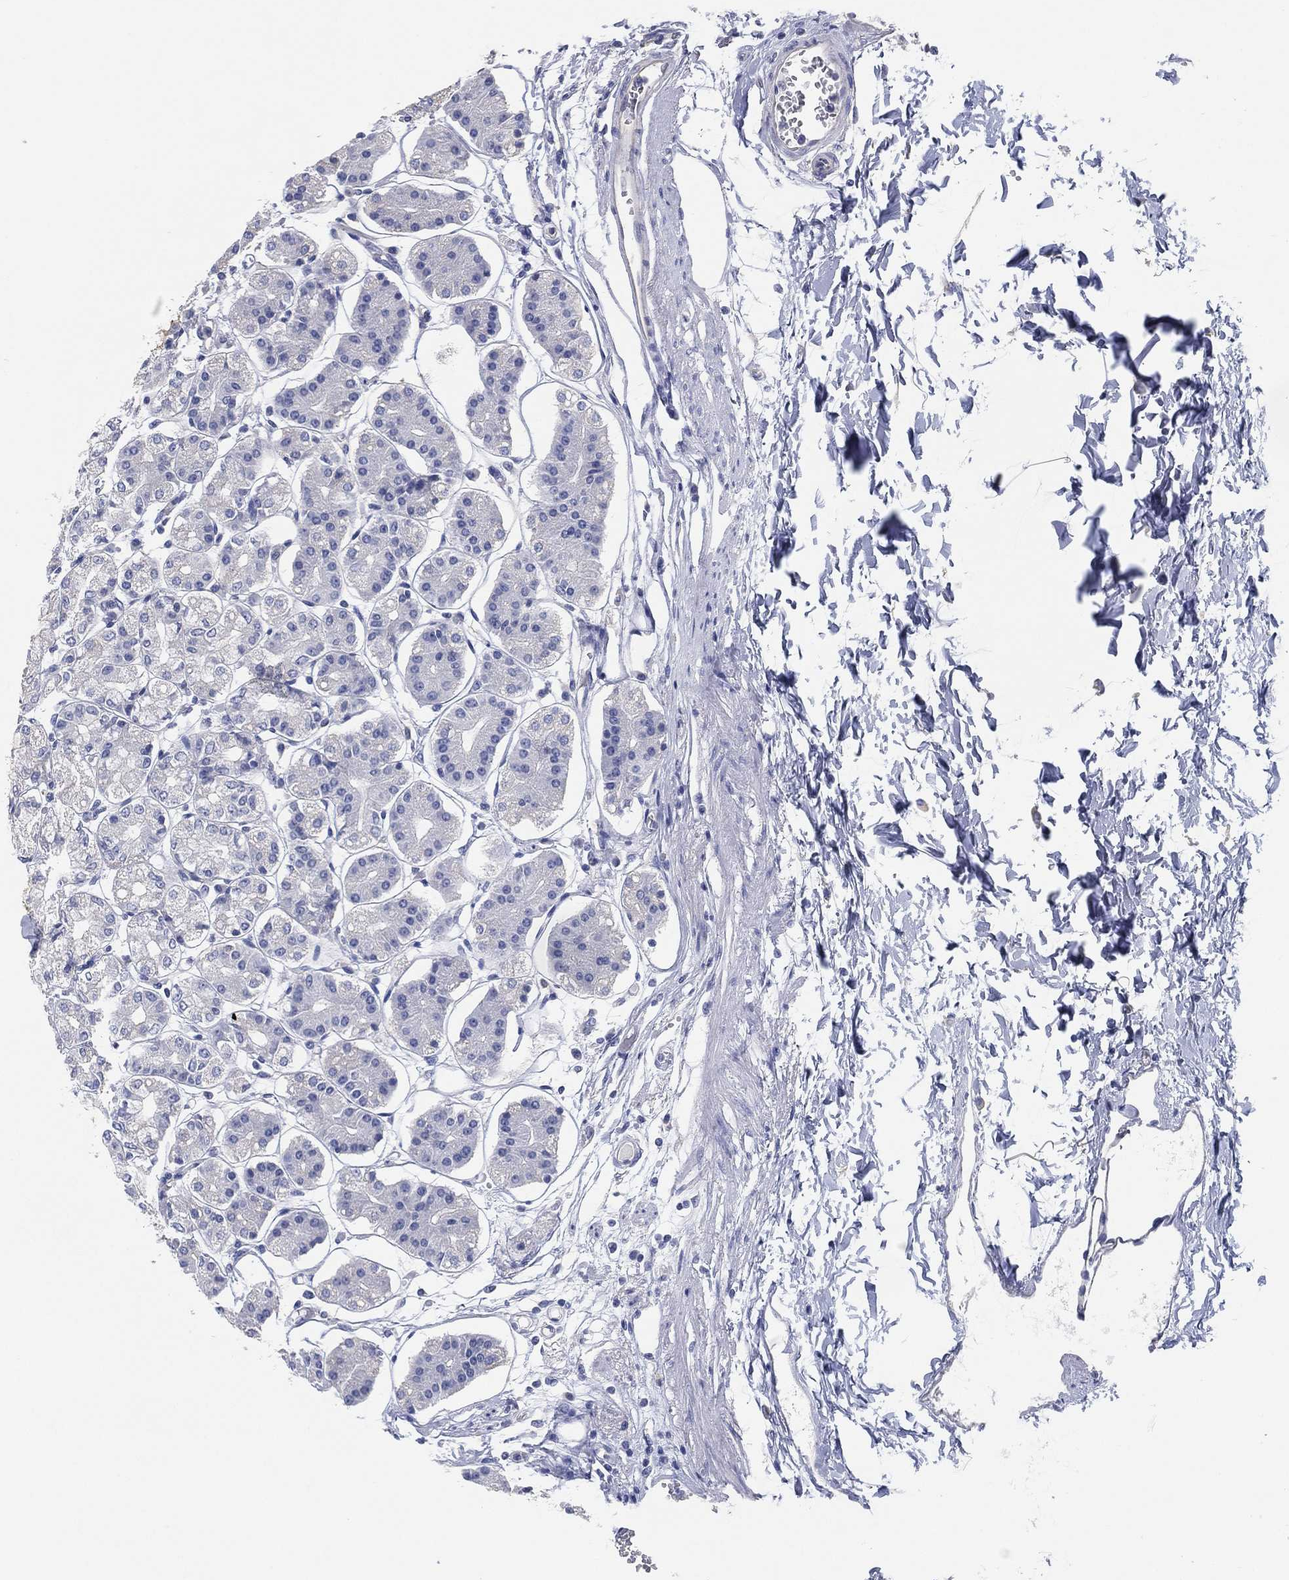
{"staining": {"intensity": "negative", "quantity": "none", "location": "none"}, "tissue": "stomach", "cell_type": "Glandular cells", "image_type": "normal", "snomed": [{"axis": "morphology", "description": "Normal tissue, NOS"}, {"axis": "topography", "description": "Skeletal muscle"}, {"axis": "topography", "description": "Stomach"}], "caption": "Immunohistochemical staining of normal human stomach demonstrates no significant positivity in glandular cells. The staining is performed using DAB brown chromogen with nuclei counter-stained in using hematoxylin.", "gene": "CCDC70", "patient": {"sex": "female", "age": 57}}